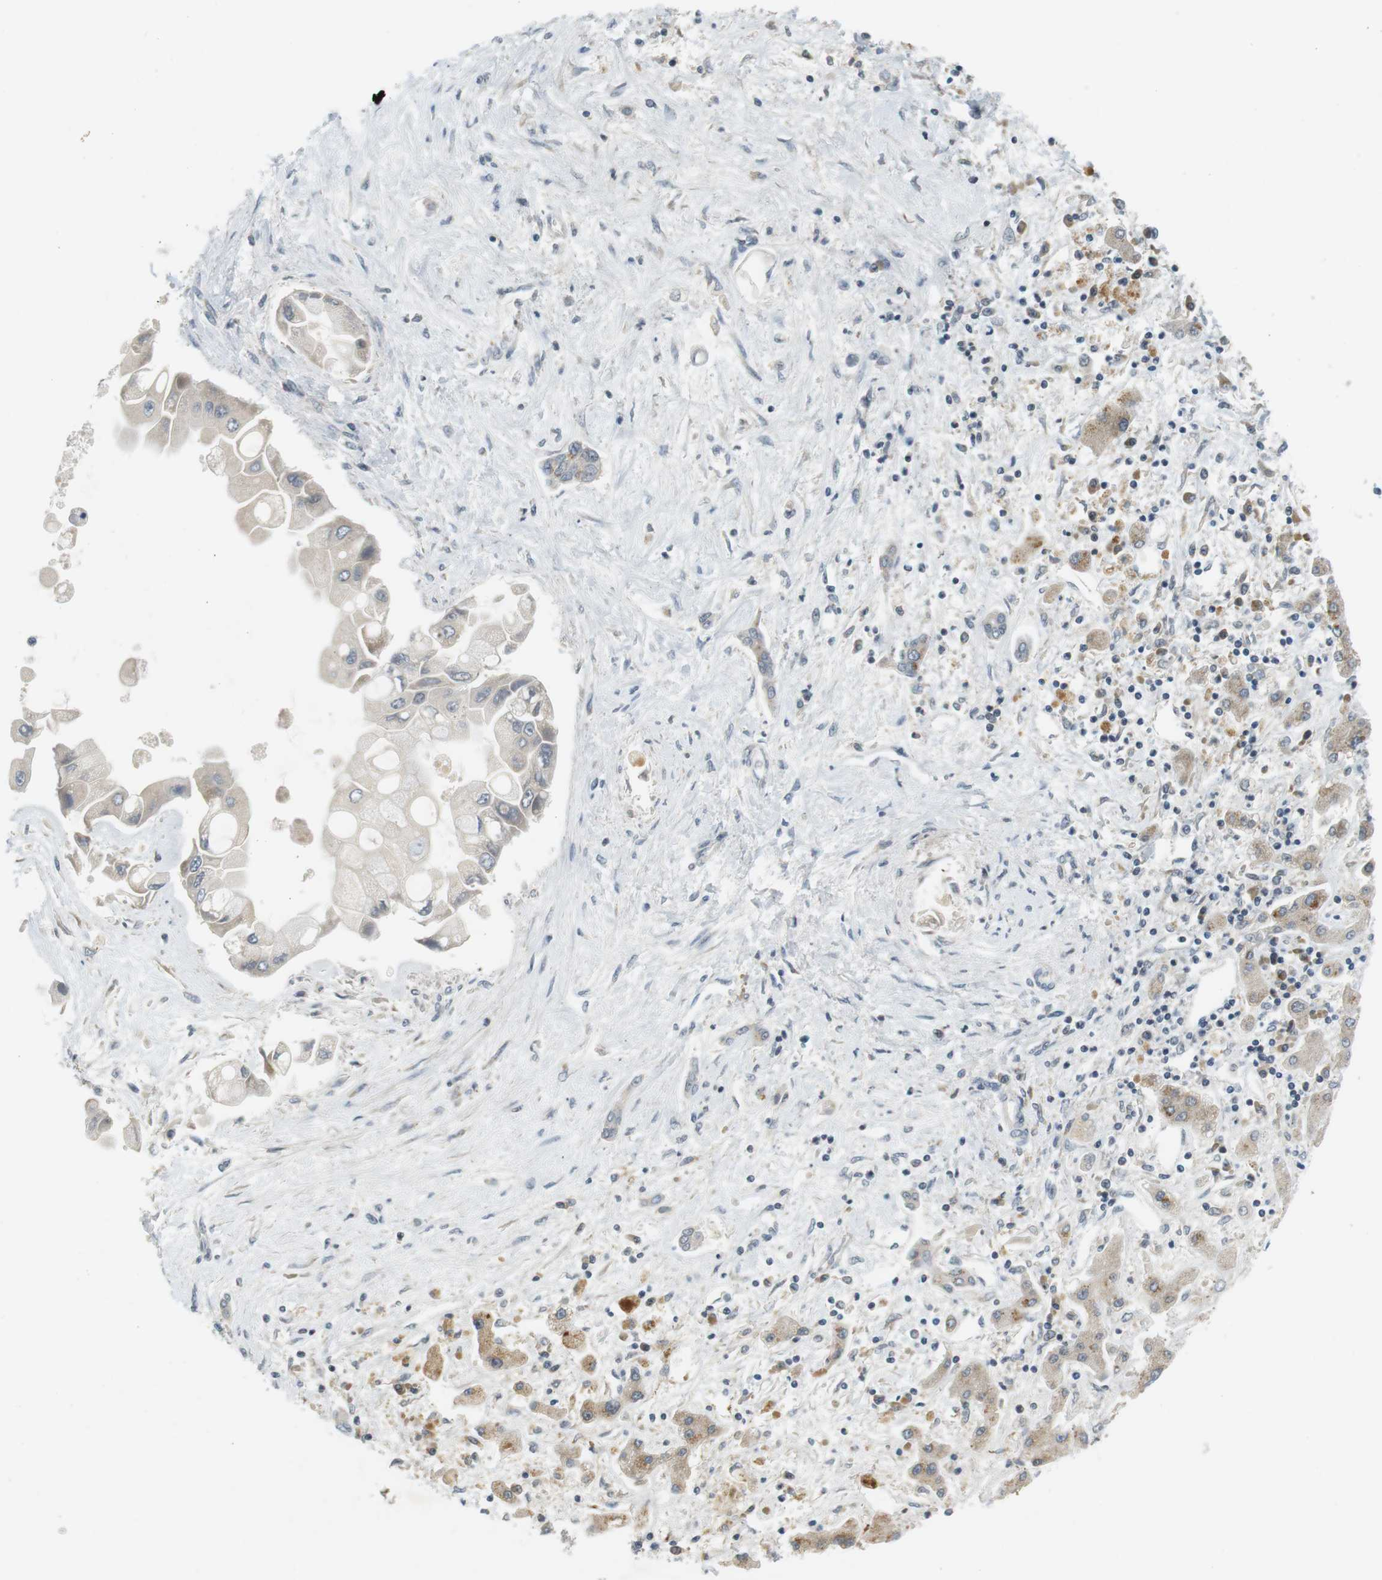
{"staining": {"intensity": "weak", "quantity": ">75%", "location": "cytoplasmic/membranous"}, "tissue": "liver cancer", "cell_type": "Tumor cells", "image_type": "cancer", "snomed": [{"axis": "morphology", "description": "Cholangiocarcinoma"}, {"axis": "topography", "description": "Liver"}], "caption": "Immunohistochemical staining of liver cancer (cholangiocarcinoma) shows low levels of weak cytoplasmic/membranous protein staining in about >75% of tumor cells.", "gene": "WNT7A", "patient": {"sex": "male", "age": 50}}